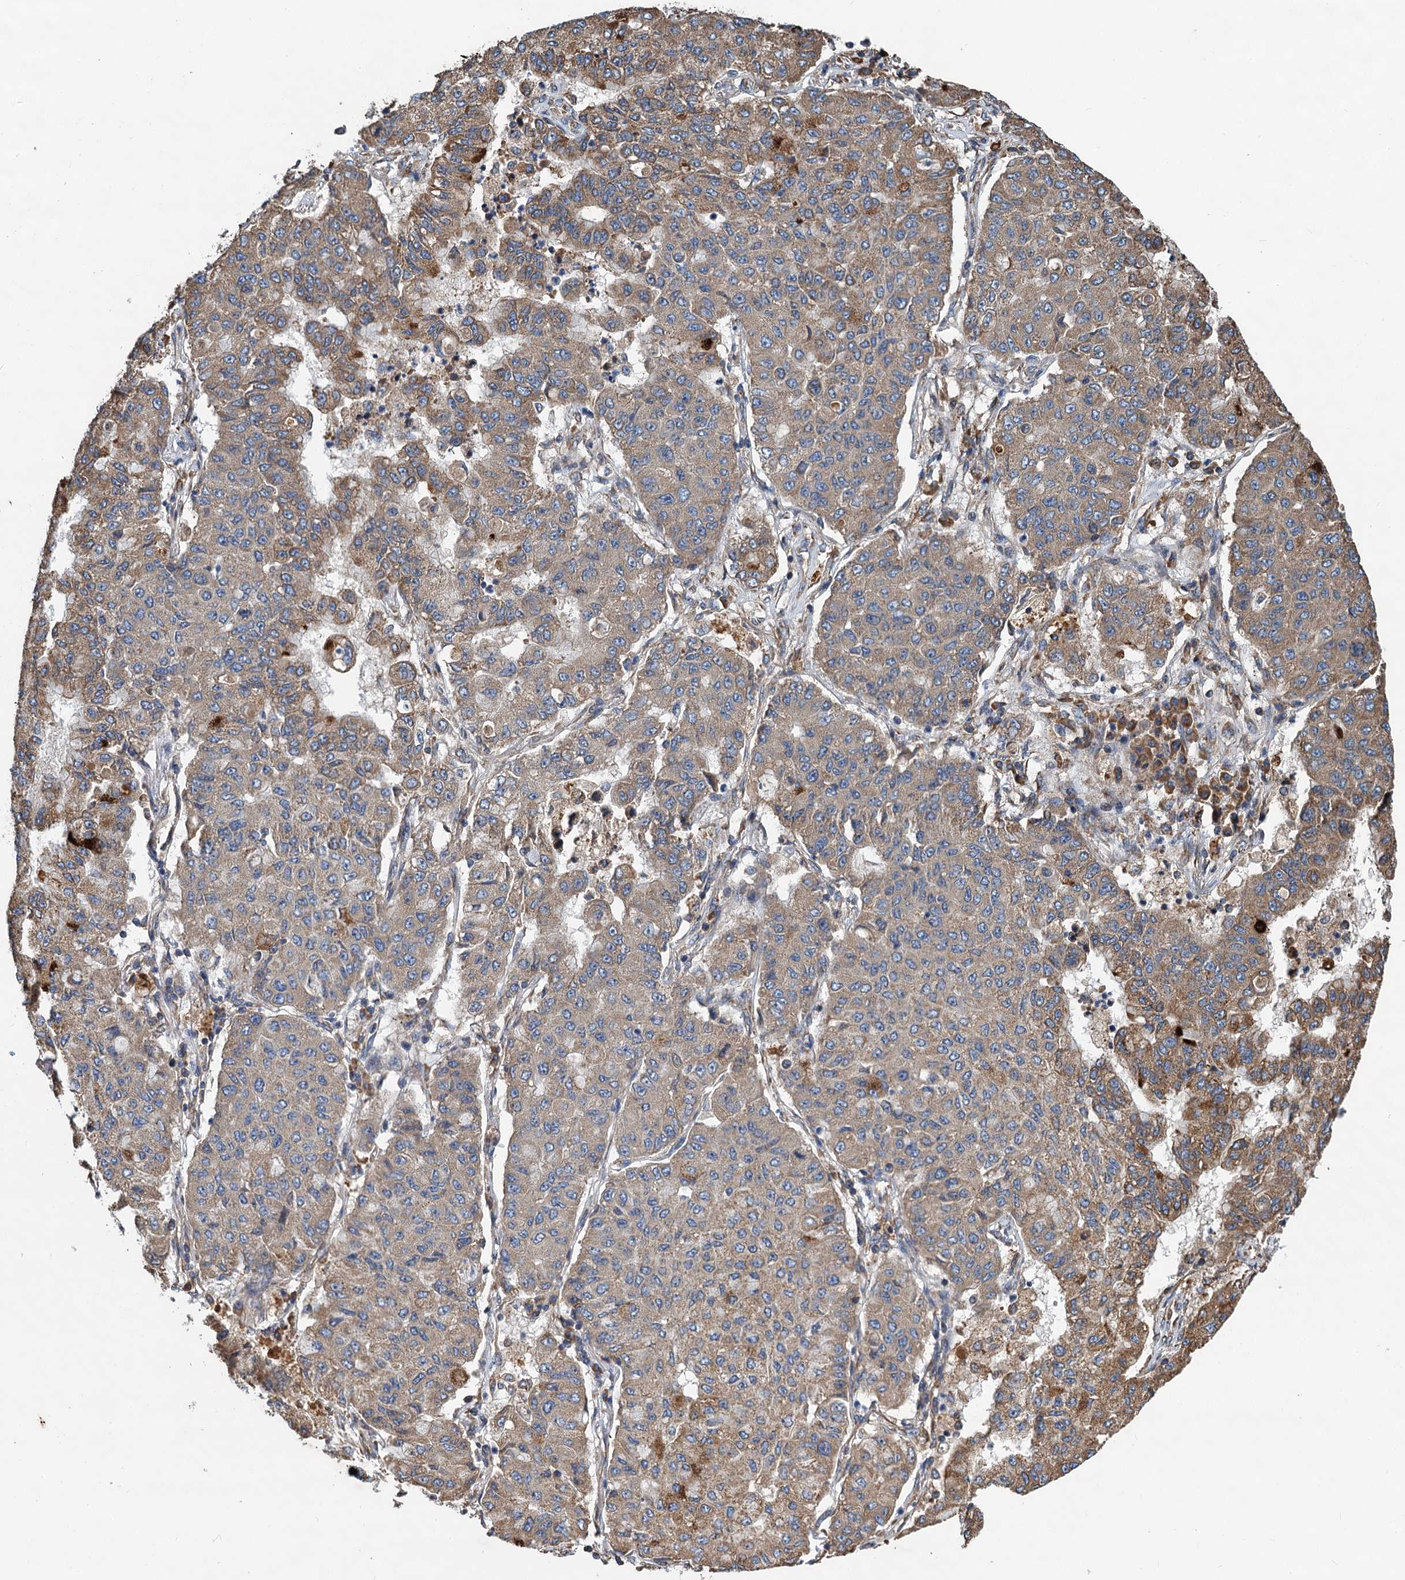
{"staining": {"intensity": "moderate", "quantity": ">75%", "location": "cytoplasmic/membranous"}, "tissue": "lung cancer", "cell_type": "Tumor cells", "image_type": "cancer", "snomed": [{"axis": "morphology", "description": "Squamous cell carcinoma, NOS"}, {"axis": "topography", "description": "Lung"}], "caption": "A high-resolution image shows immunohistochemistry staining of lung squamous cell carcinoma, which displays moderate cytoplasmic/membranous positivity in about >75% of tumor cells.", "gene": "LINS1", "patient": {"sex": "male", "age": 74}}